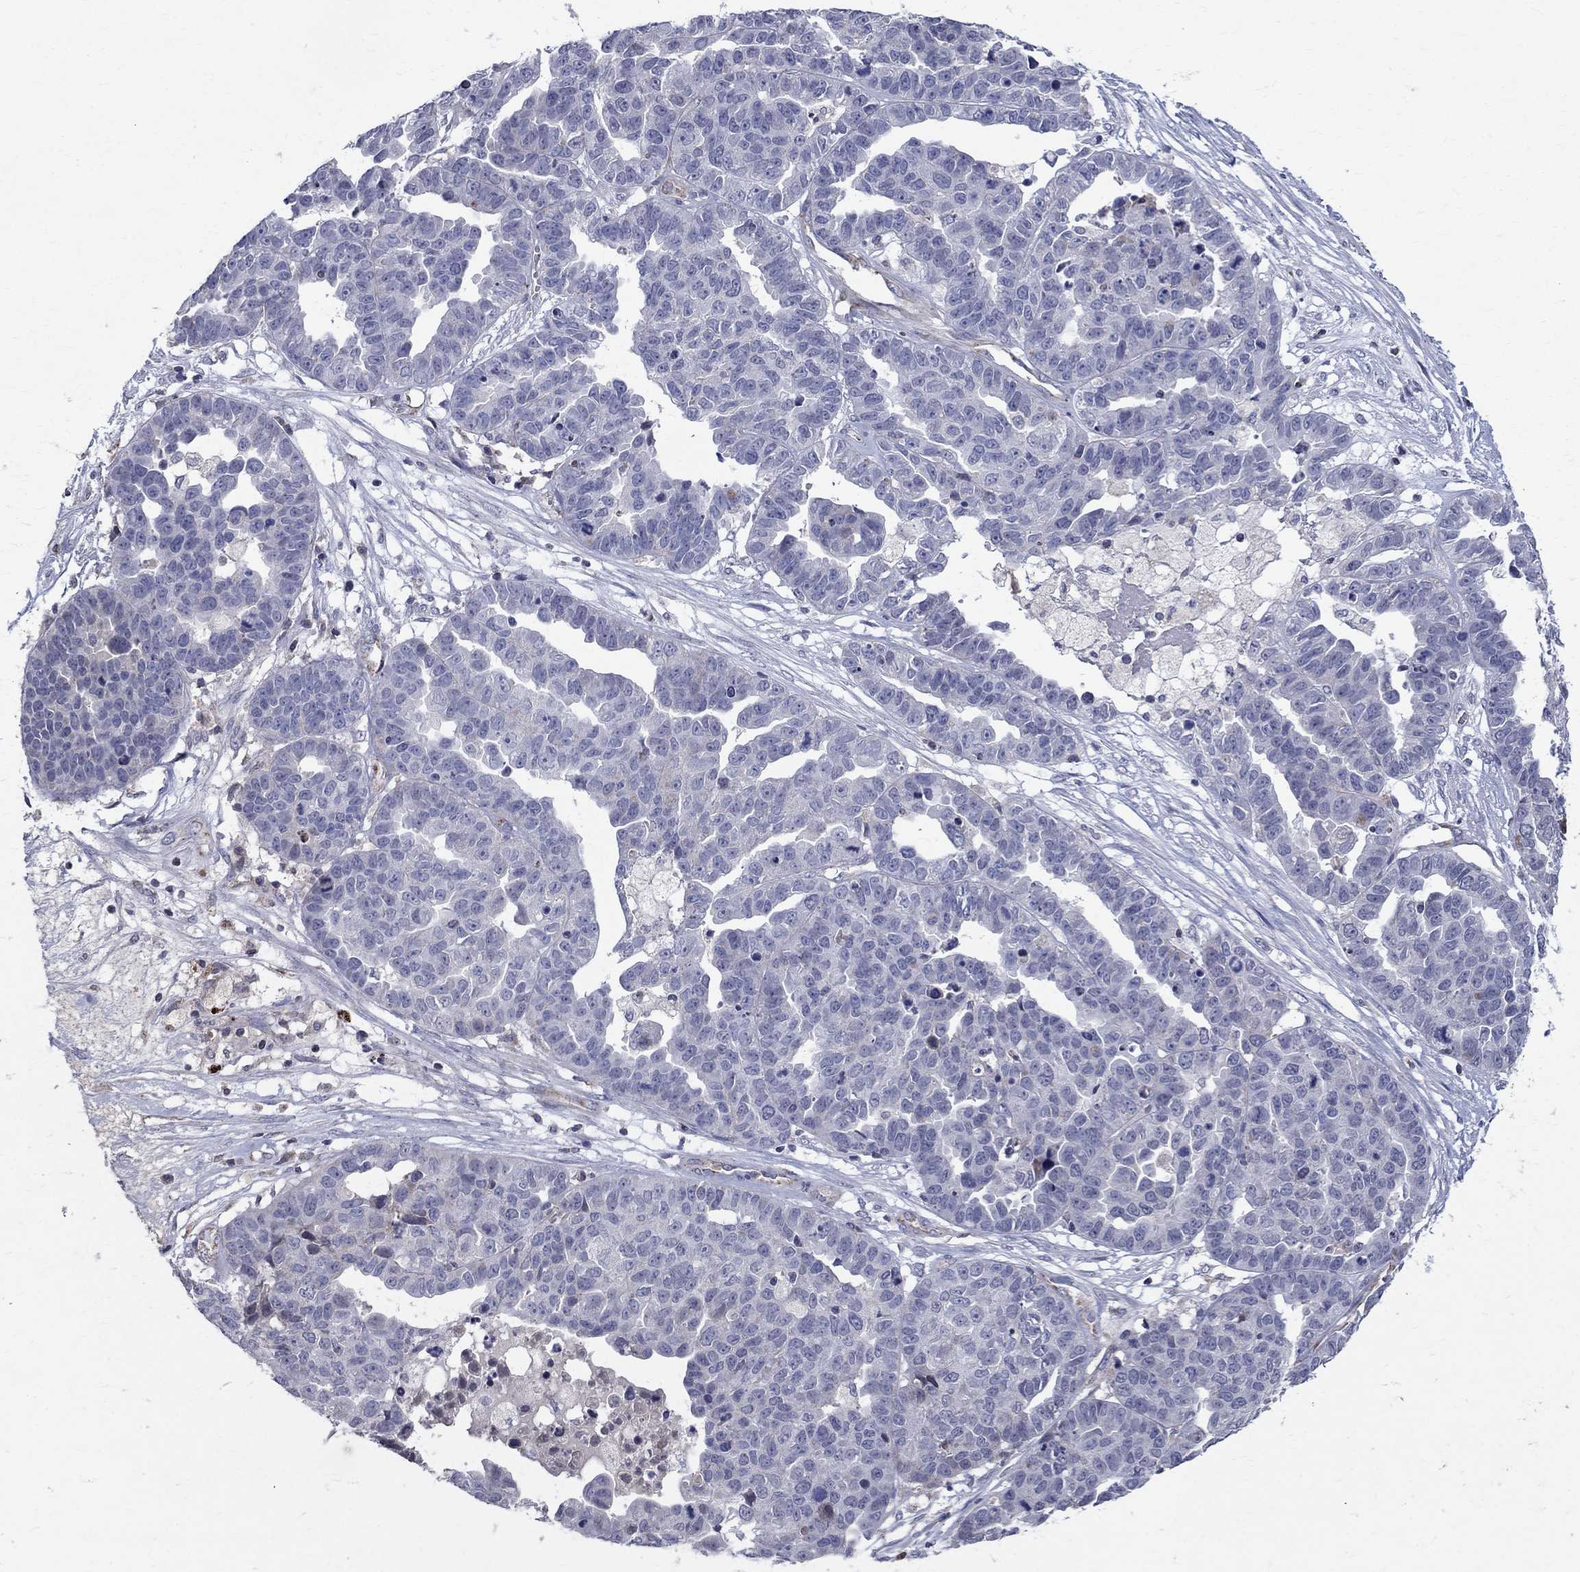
{"staining": {"intensity": "negative", "quantity": "none", "location": "none"}, "tissue": "ovarian cancer", "cell_type": "Tumor cells", "image_type": "cancer", "snomed": [{"axis": "morphology", "description": "Cystadenocarcinoma, serous, NOS"}, {"axis": "topography", "description": "Ovary"}], "caption": "Tumor cells show no significant protein expression in ovarian cancer.", "gene": "SLC4A10", "patient": {"sex": "female", "age": 87}}